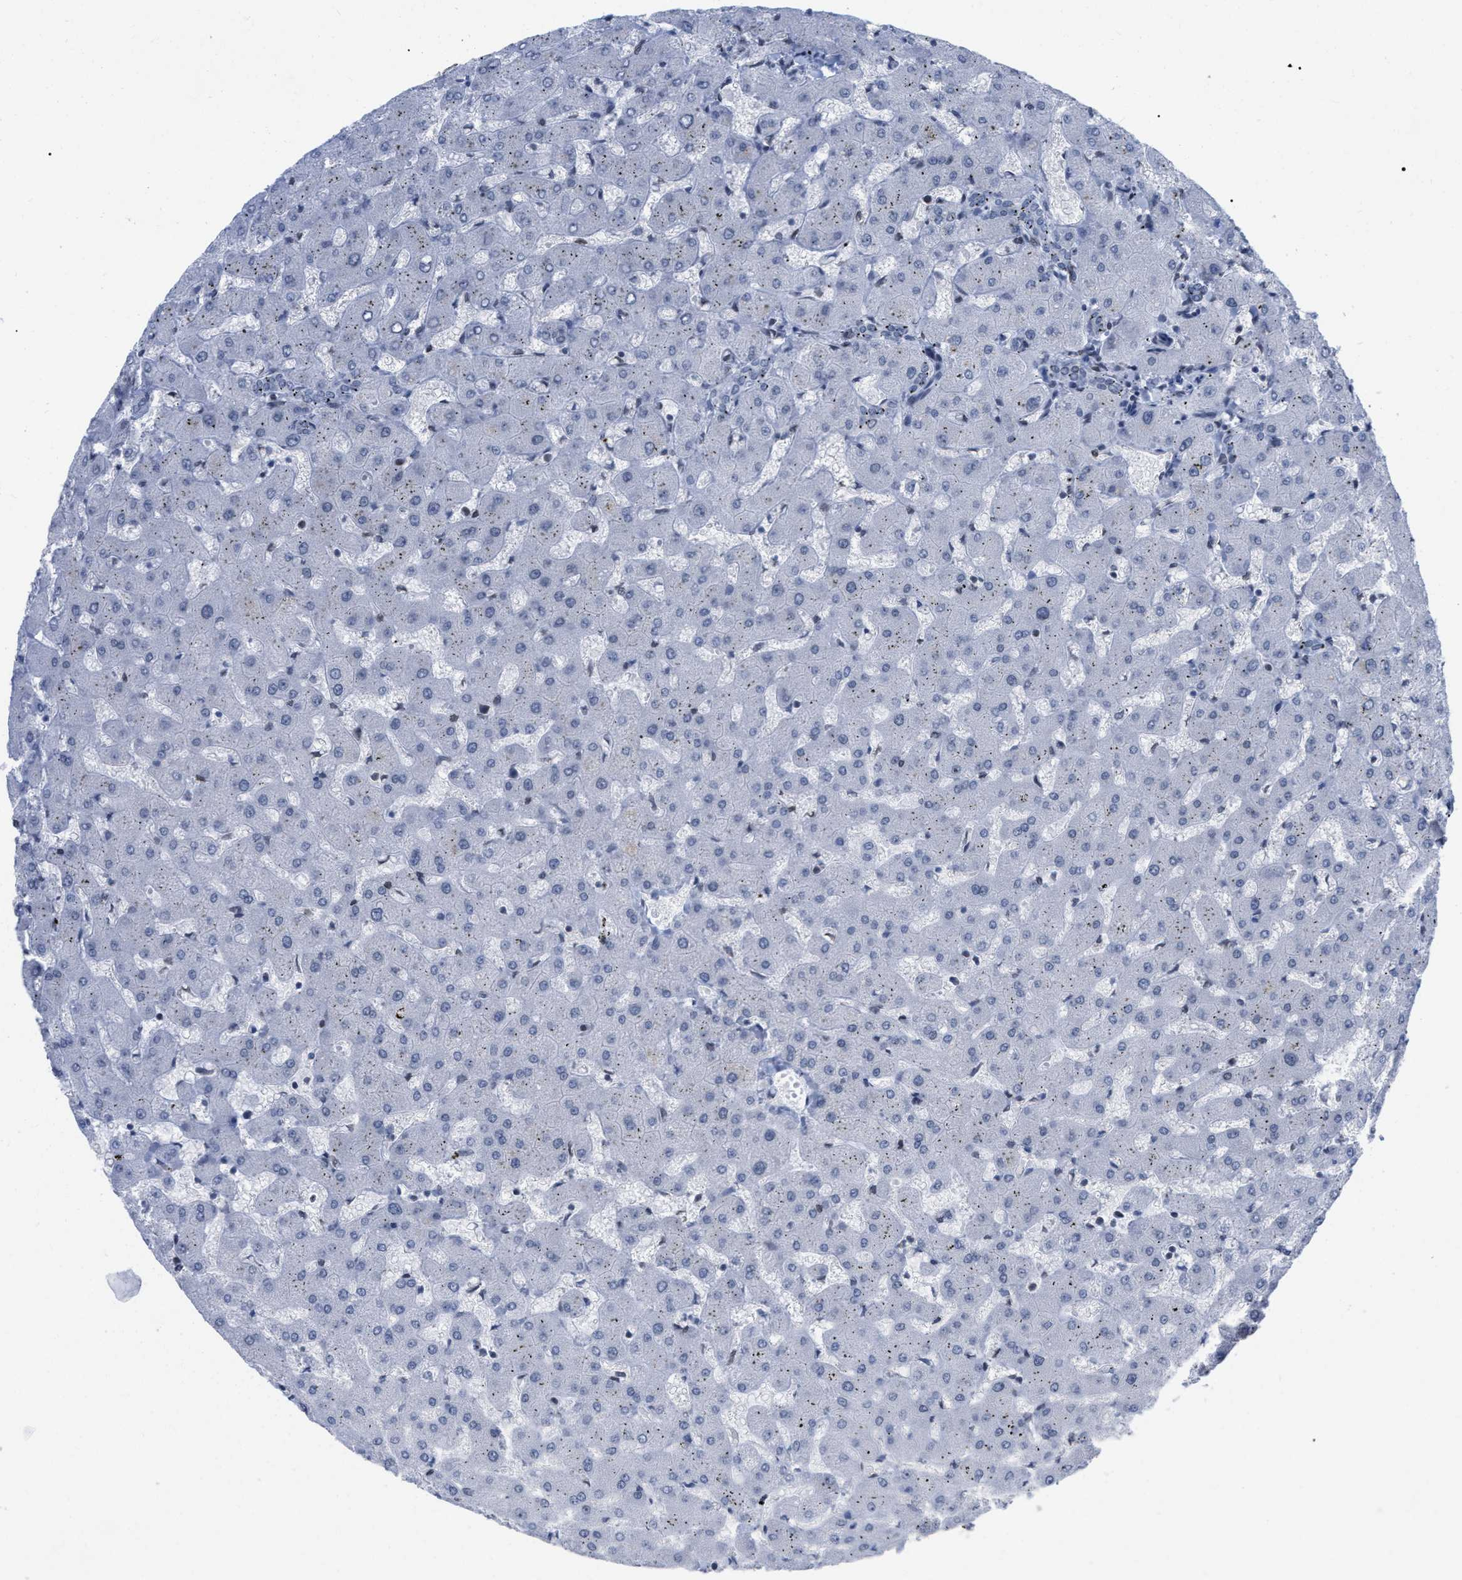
{"staining": {"intensity": "negative", "quantity": "none", "location": "none"}, "tissue": "liver", "cell_type": "Cholangiocytes", "image_type": "normal", "snomed": [{"axis": "morphology", "description": "Normal tissue, NOS"}, {"axis": "topography", "description": "Liver"}], "caption": "High power microscopy micrograph of an immunohistochemistry histopathology image of benign liver, revealing no significant expression in cholangiocytes. (Immunohistochemistry, brightfield microscopy, high magnification).", "gene": "TPR", "patient": {"sex": "female", "age": 63}}